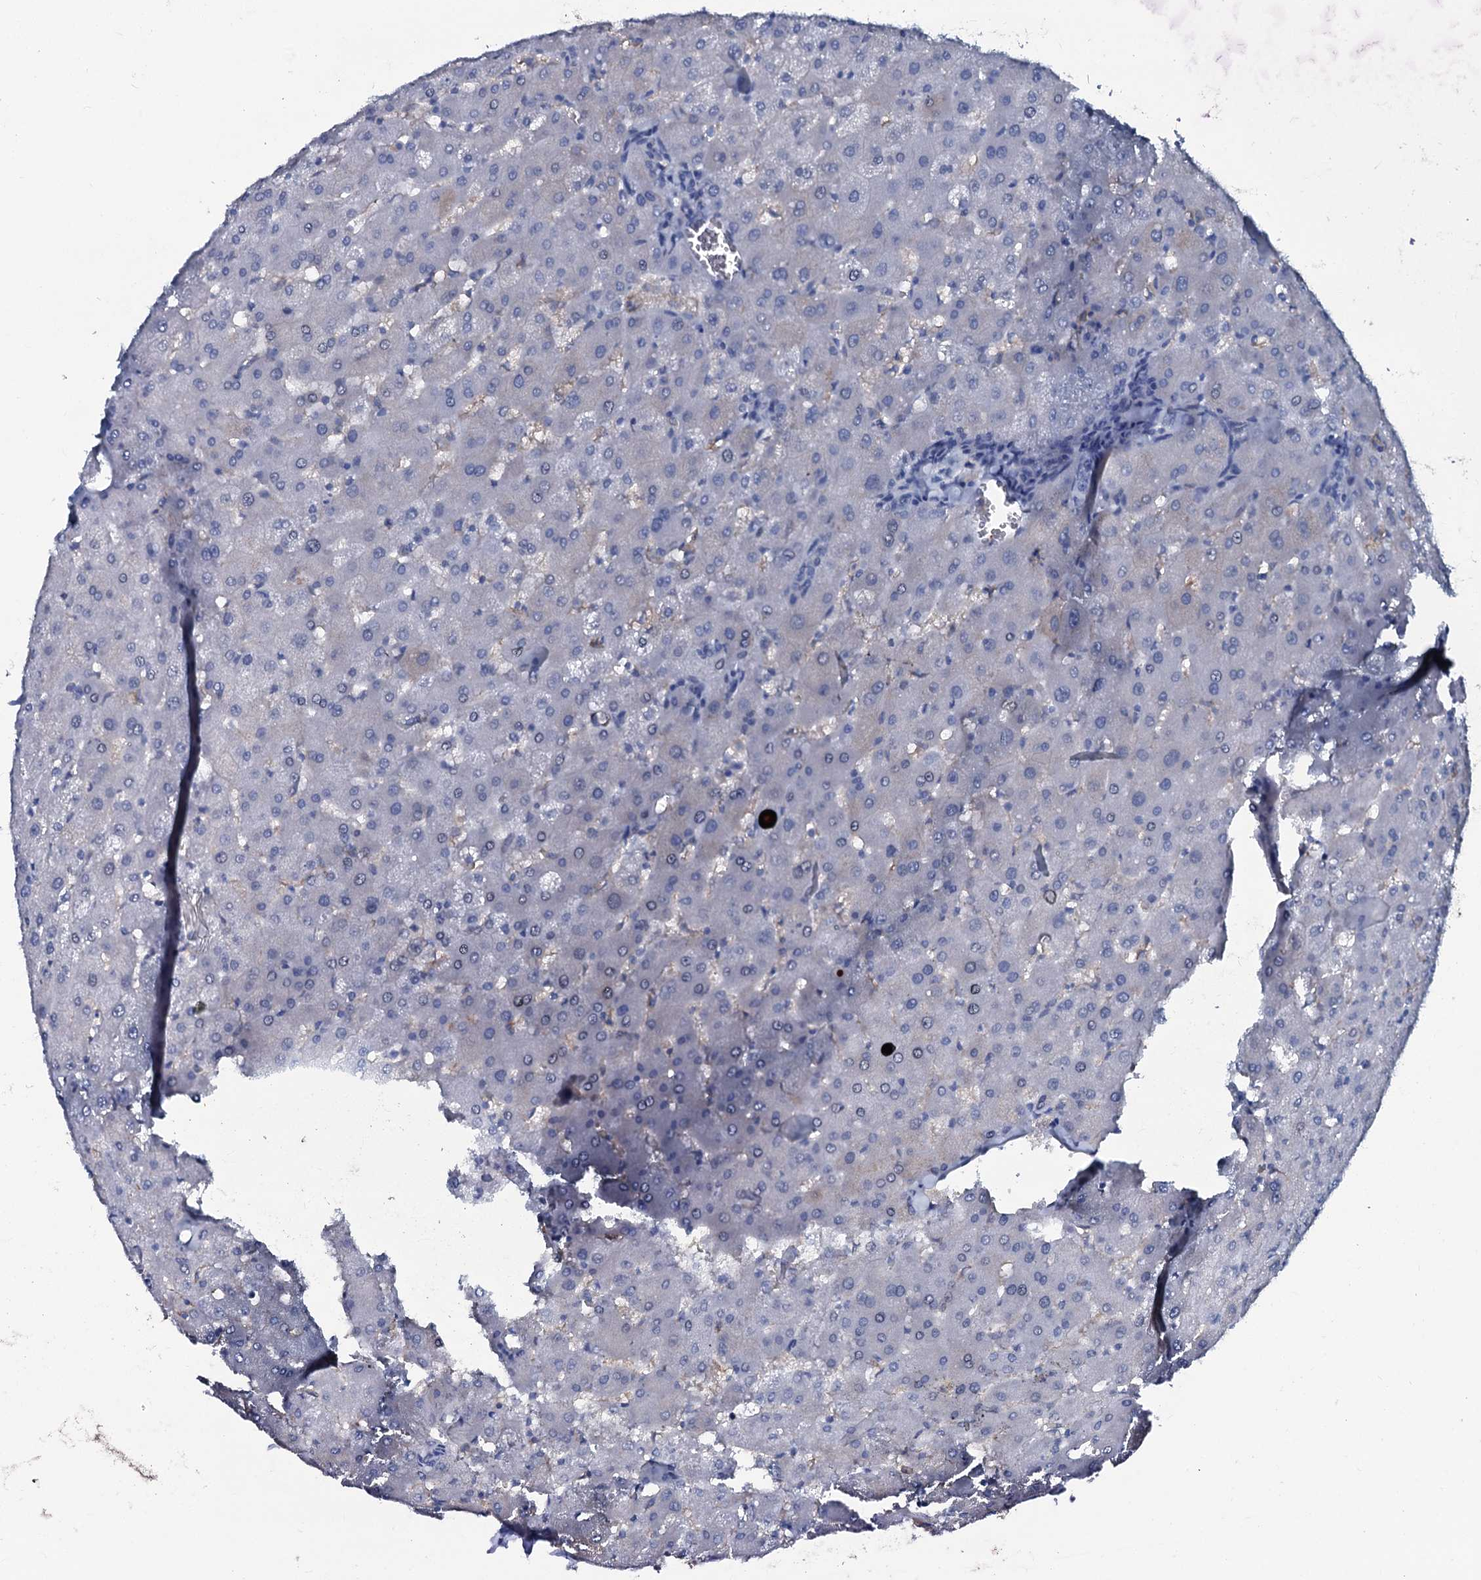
{"staining": {"intensity": "negative", "quantity": "none", "location": "none"}, "tissue": "liver", "cell_type": "Cholangiocytes", "image_type": "normal", "snomed": [{"axis": "morphology", "description": "Normal tissue, NOS"}, {"axis": "topography", "description": "Liver"}], "caption": "Liver stained for a protein using immunohistochemistry (IHC) reveals no expression cholangiocytes.", "gene": "SLC4A7", "patient": {"sex": "female", "age": 63}}